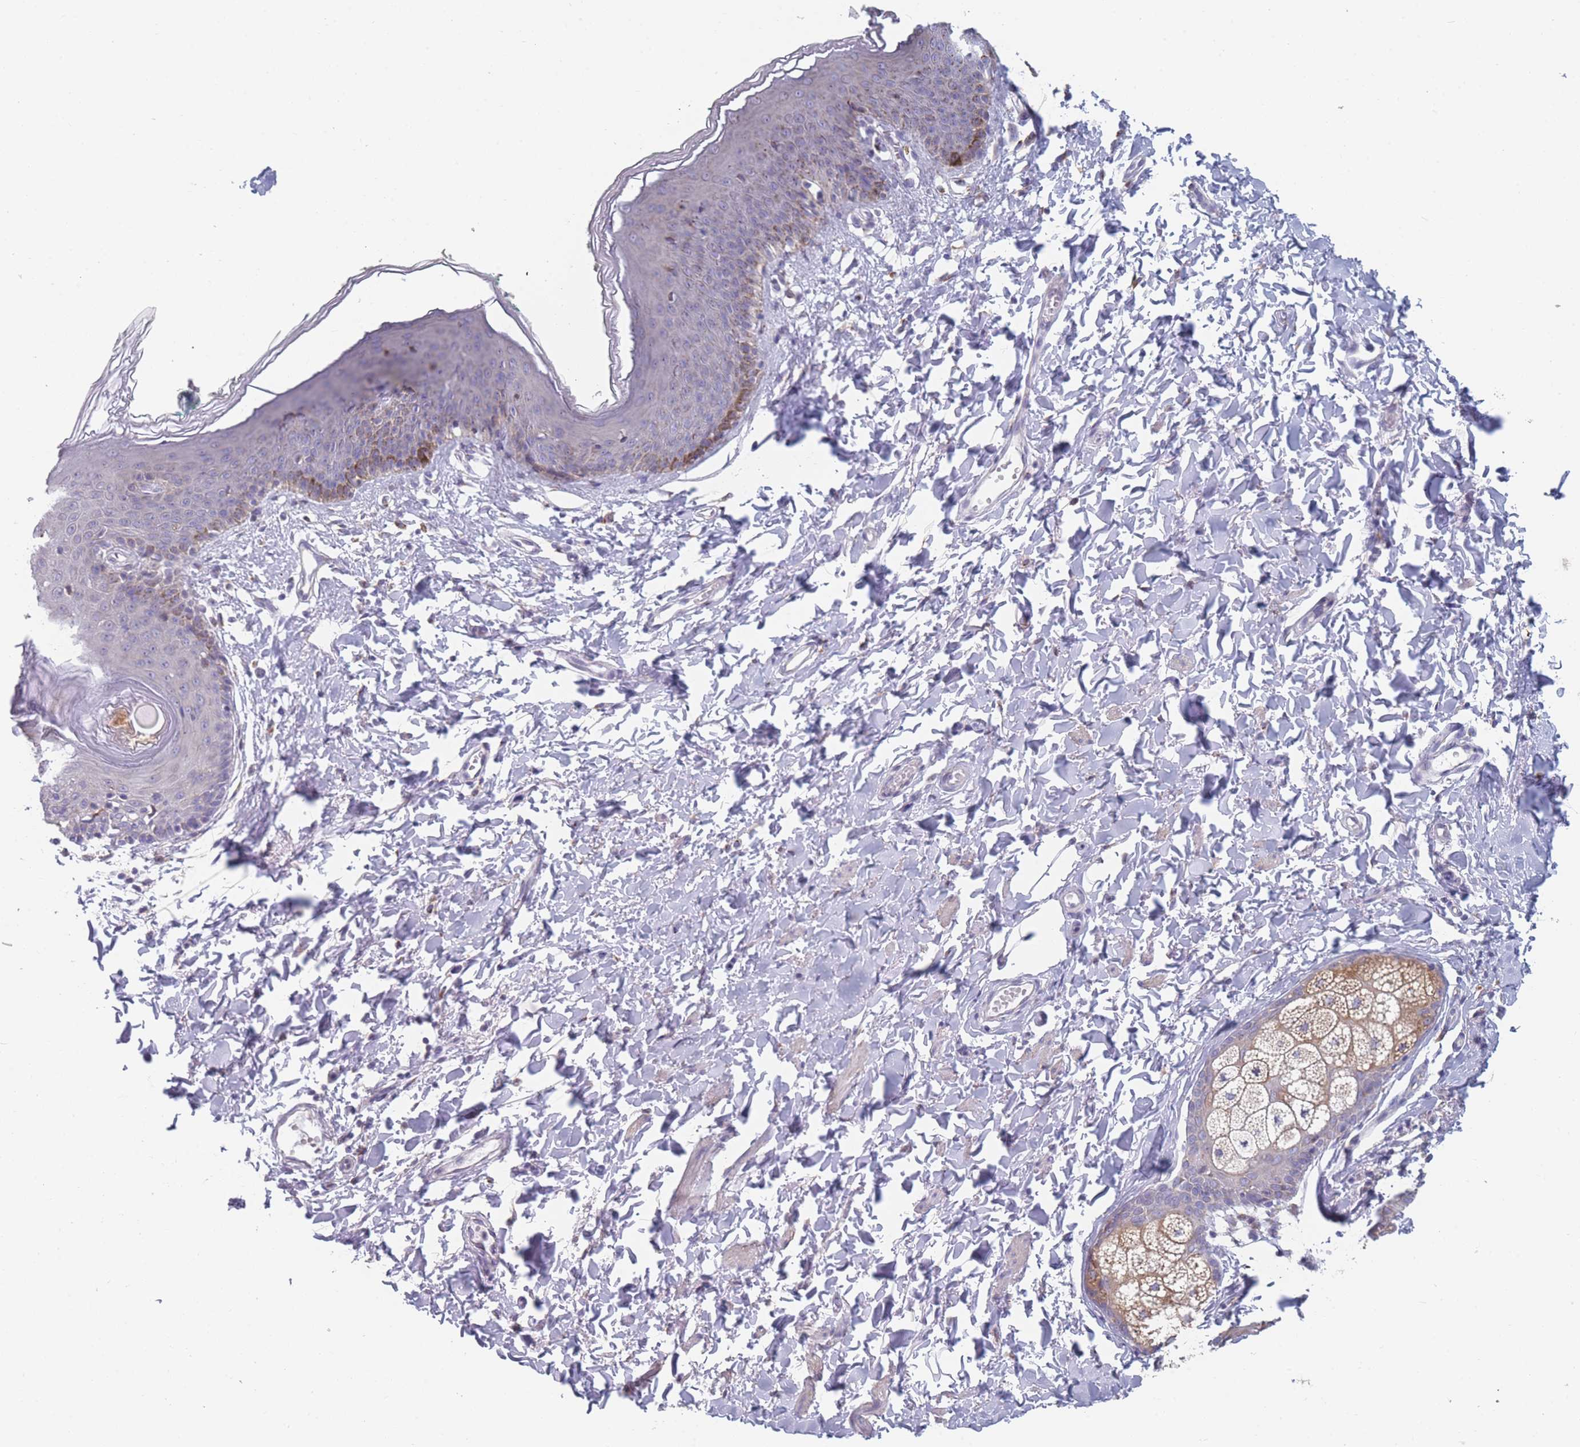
{"staining": {"intensity": "weak", "quantity": "<25%", "location": "cytoplasmic/membranous"}, "tissue": "skin", "cell_type": "Epidermal cells", "image_type": "normal", "snomed": [{"axis": "morphology", "description": "Normal tissue, NOS"}, {"axis": "topography", "description": "Vulva"}], "caption": "DAB immunohistochemical staining of unremarkable human skin reveals no significant expression in epidermal cells. (Brightfield microscopy of DAB immunohistochemistry (IHC) at high magnification).", "gene": "TMED10", "patient": {"sex": "female", "age": 66}}